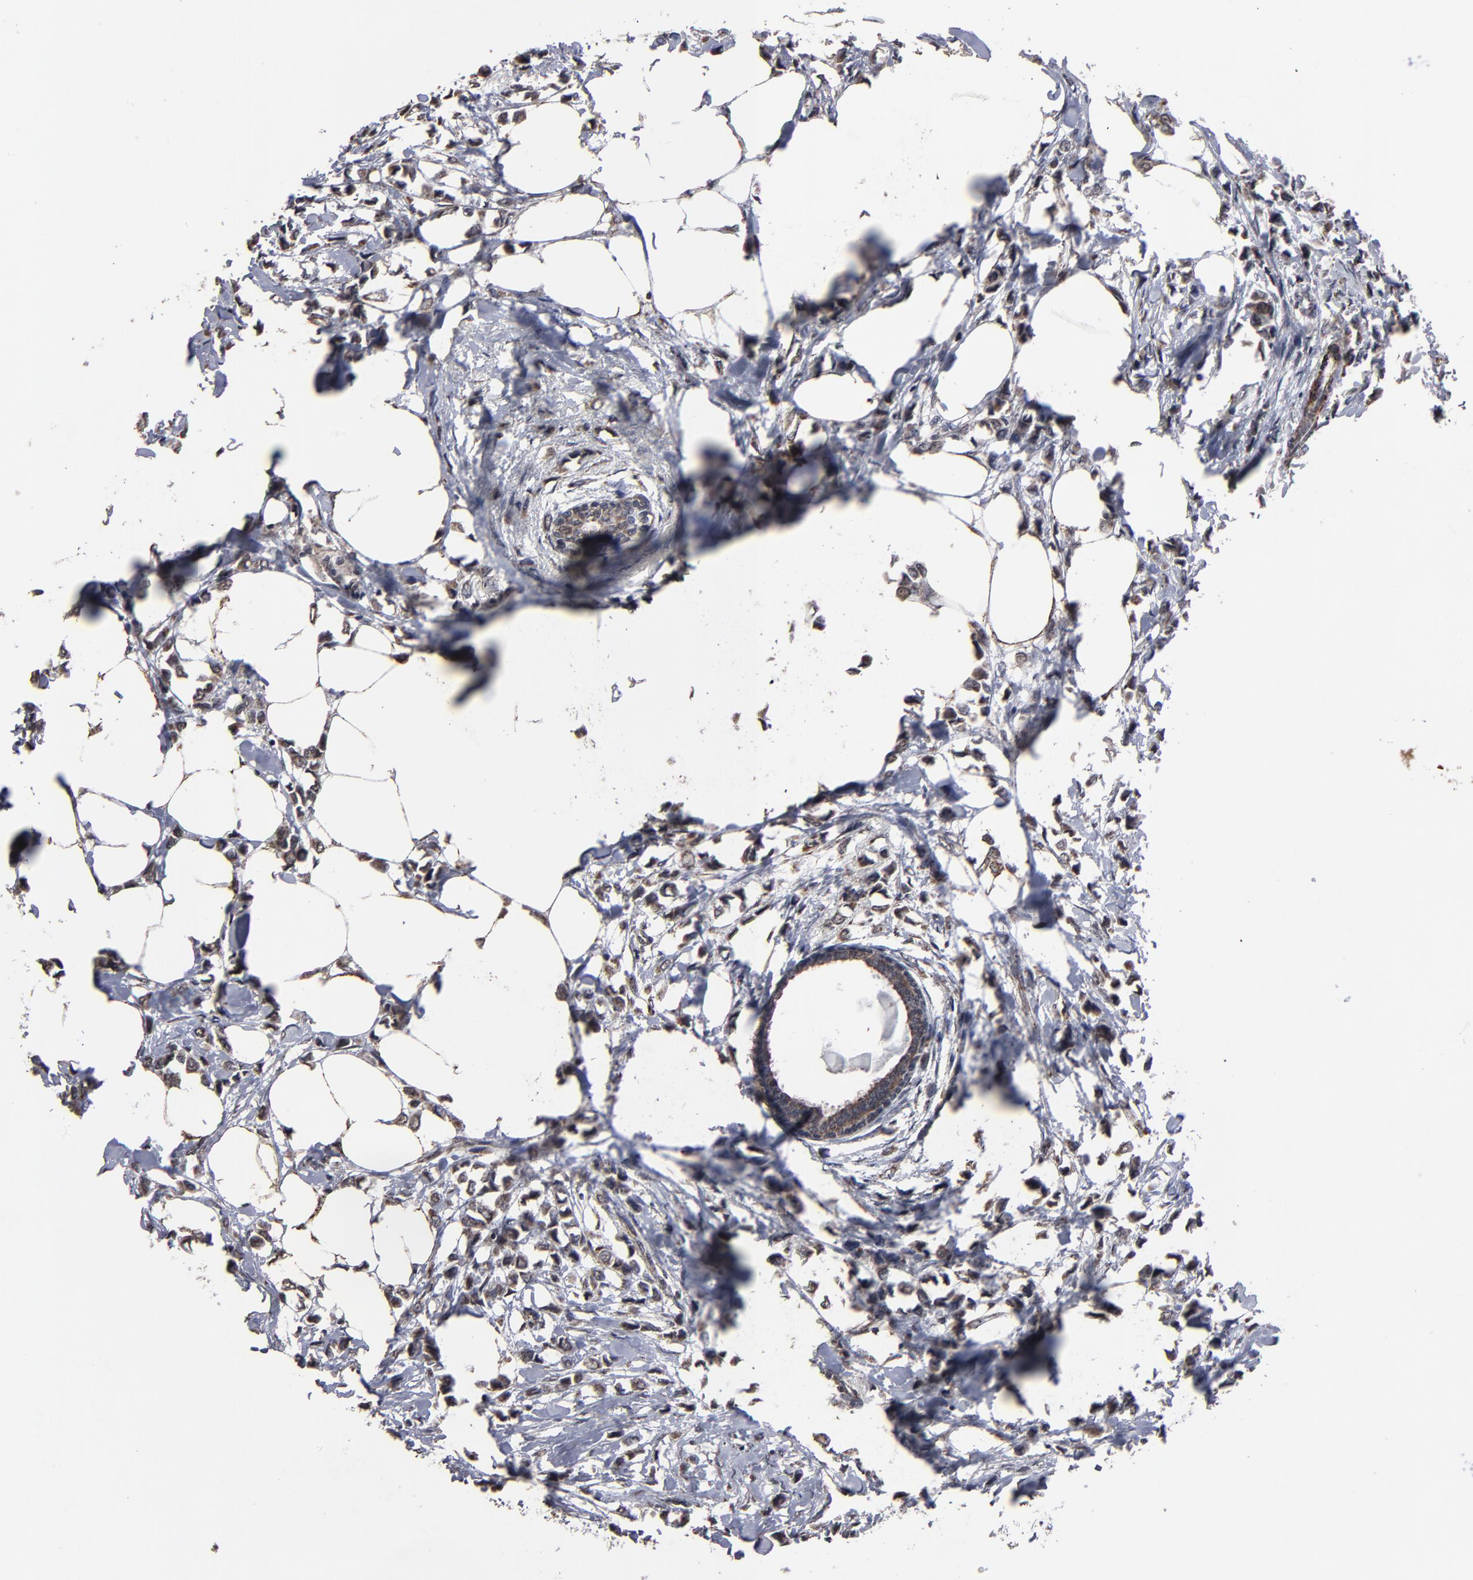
{"staining": {"intensity": "moderate", "quantity": ">75%", "location": "cytoplasmic/membranous,nuclear"}, "tissue": "breast cancer", "cell_type": "Tumor cells", "image_type": "cancer", "snomed": [{"axis": "morphology", "description": "Lobular carcinoma"}, {"axis": "topography", "description": "Breast"}], "caption": "The immunohistochemical stain highlights moderate cytoplasmic/membranous and nuclear expression in tumor cells of breast lobular carcinoma tissue.", "gene": "BNIP3", "patient": {"sex": "female", "age": 51}}